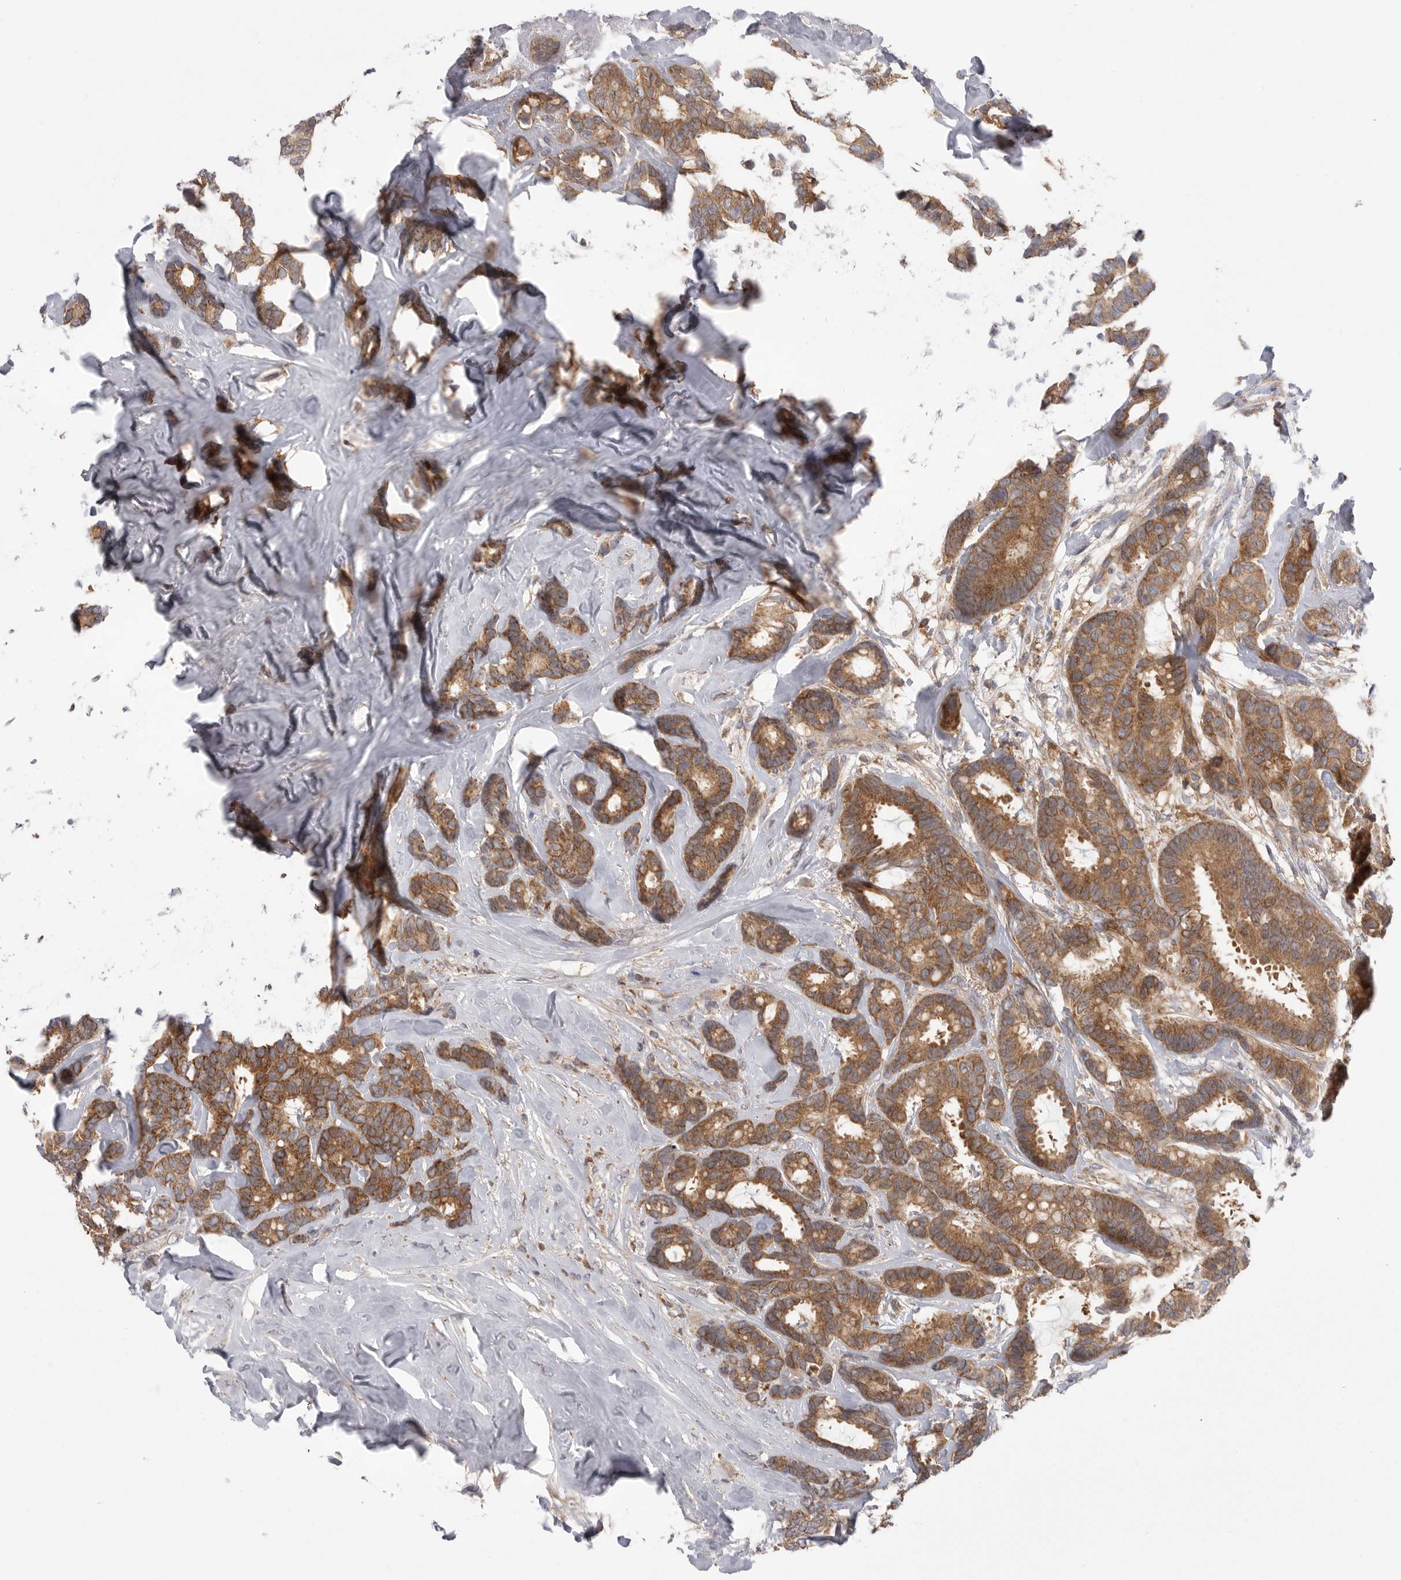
{"staining": {"intensity": "moderate", "quantity": ">75%", "location": "cytoplasmic/membranous"}, "tissue": "breast cancer", "cell_type": "Tumor cells", "image_type": "cancer", "snomed": [{"axis": "morphology", "description": "Duct carcinoma"}, {"axis": "topography", "description": "Breast"}], "caption": "A high-resolution image shows immunohistochemistry (IHC) staining of intraductal carcinoma (breast), which exhibits moderate cytoplasmic/membranous expression in approximately >75% of tumor cells.", "gene": "KYAT3", "patient": {"sex": "female", "age": 87}}